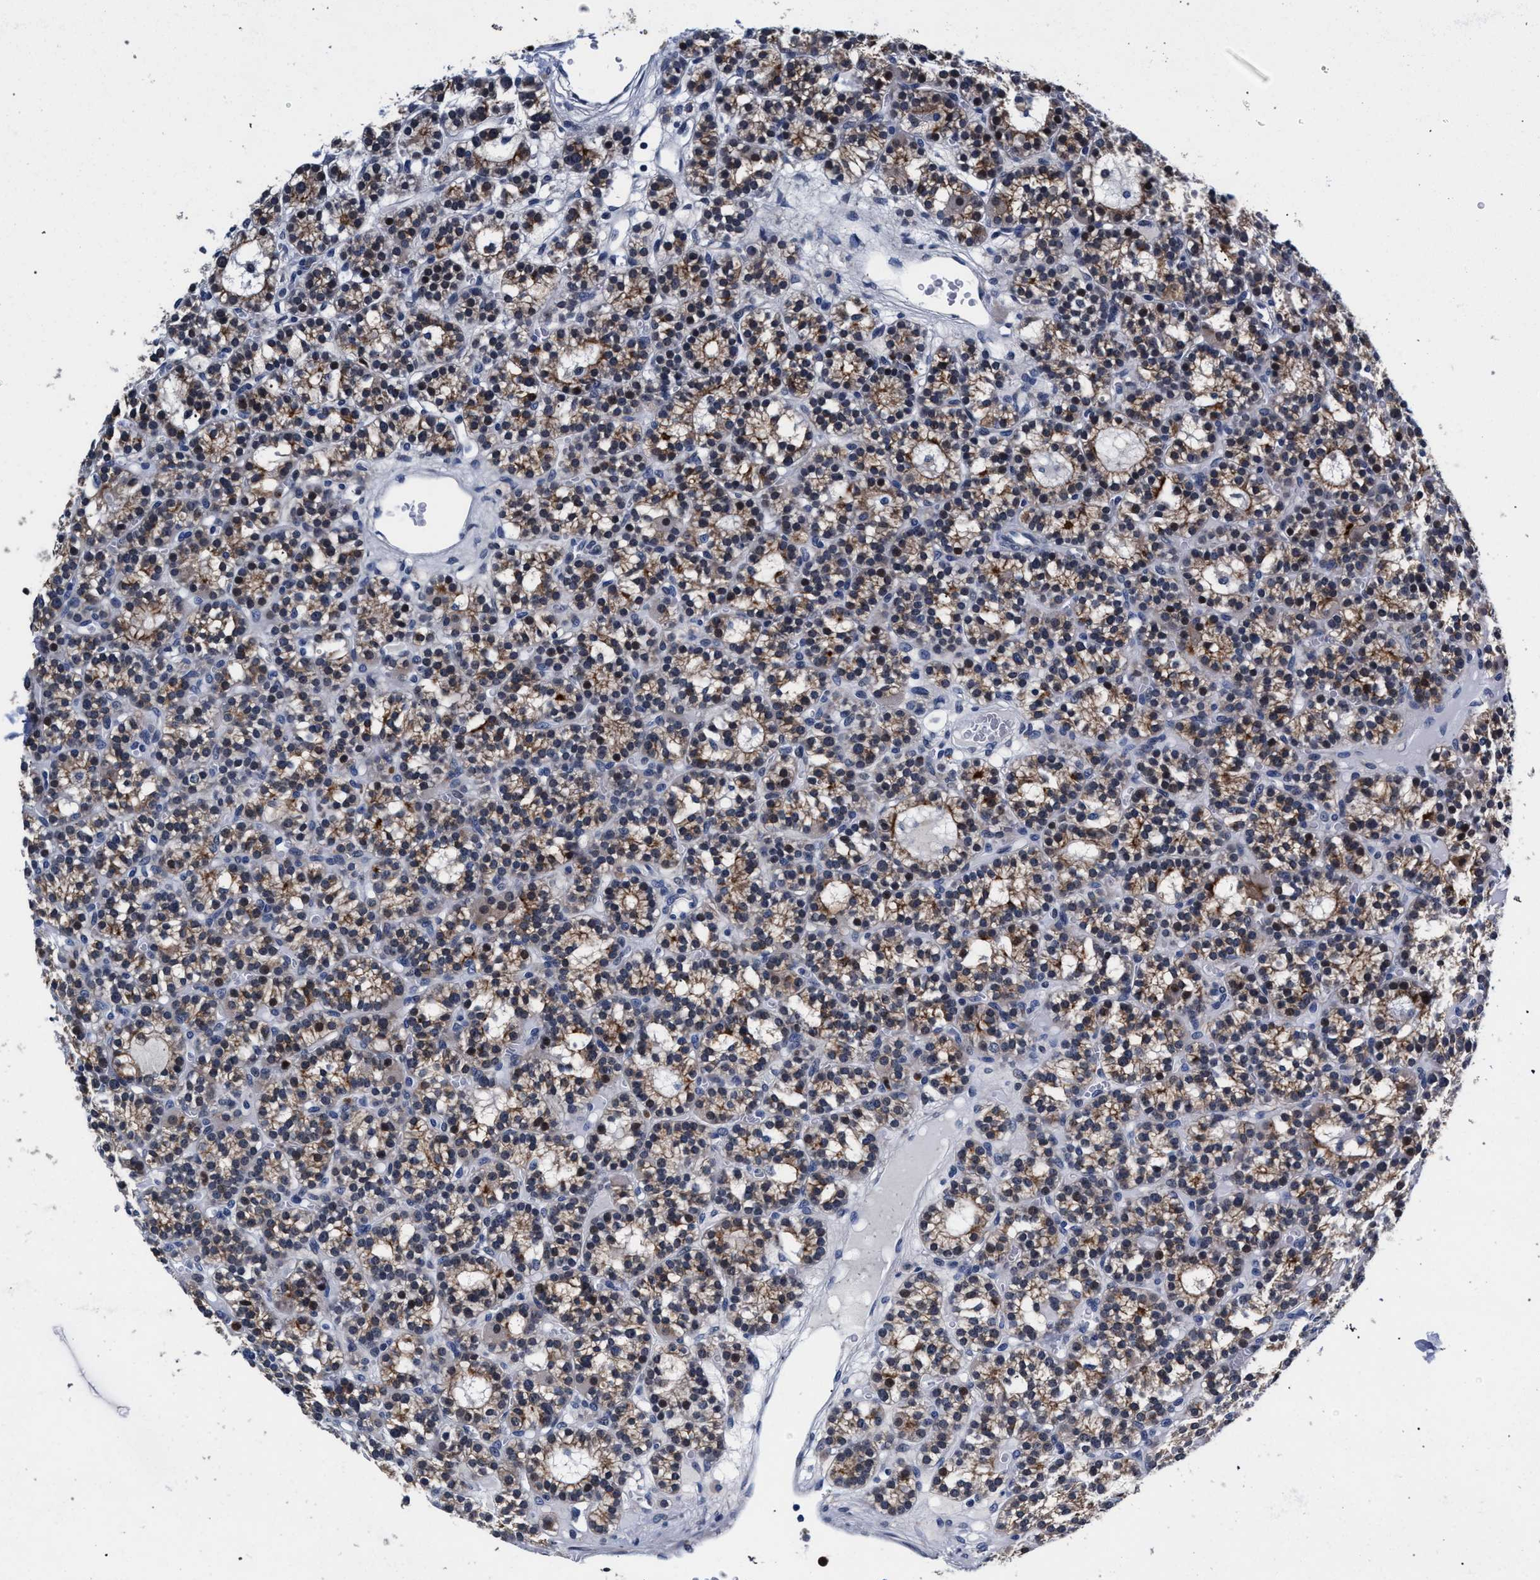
{"staining": {"intensity": "moderate", "quantity": ">75%", "location": "cytoplasmic/membranous"}, "tissue": "parathyroid gland", "cell_type": "Glandular cells", "image_type": "normal", "snomed": [{"axis": "morphology", "description": "Normal tissue, NOS"}, {"axis": "morphology", "description": "Adenoma, NOS"}, {"axis": "topography", "description": "Parathyroid gland"}], "caption": "A micrograph of human parathyroid gland stained for a protein reveals moderate cytoplasmic/membranous brown staining in glandular cells.", "gene": "ZNF462", "patient": {"sex": "female", "age": 58}}